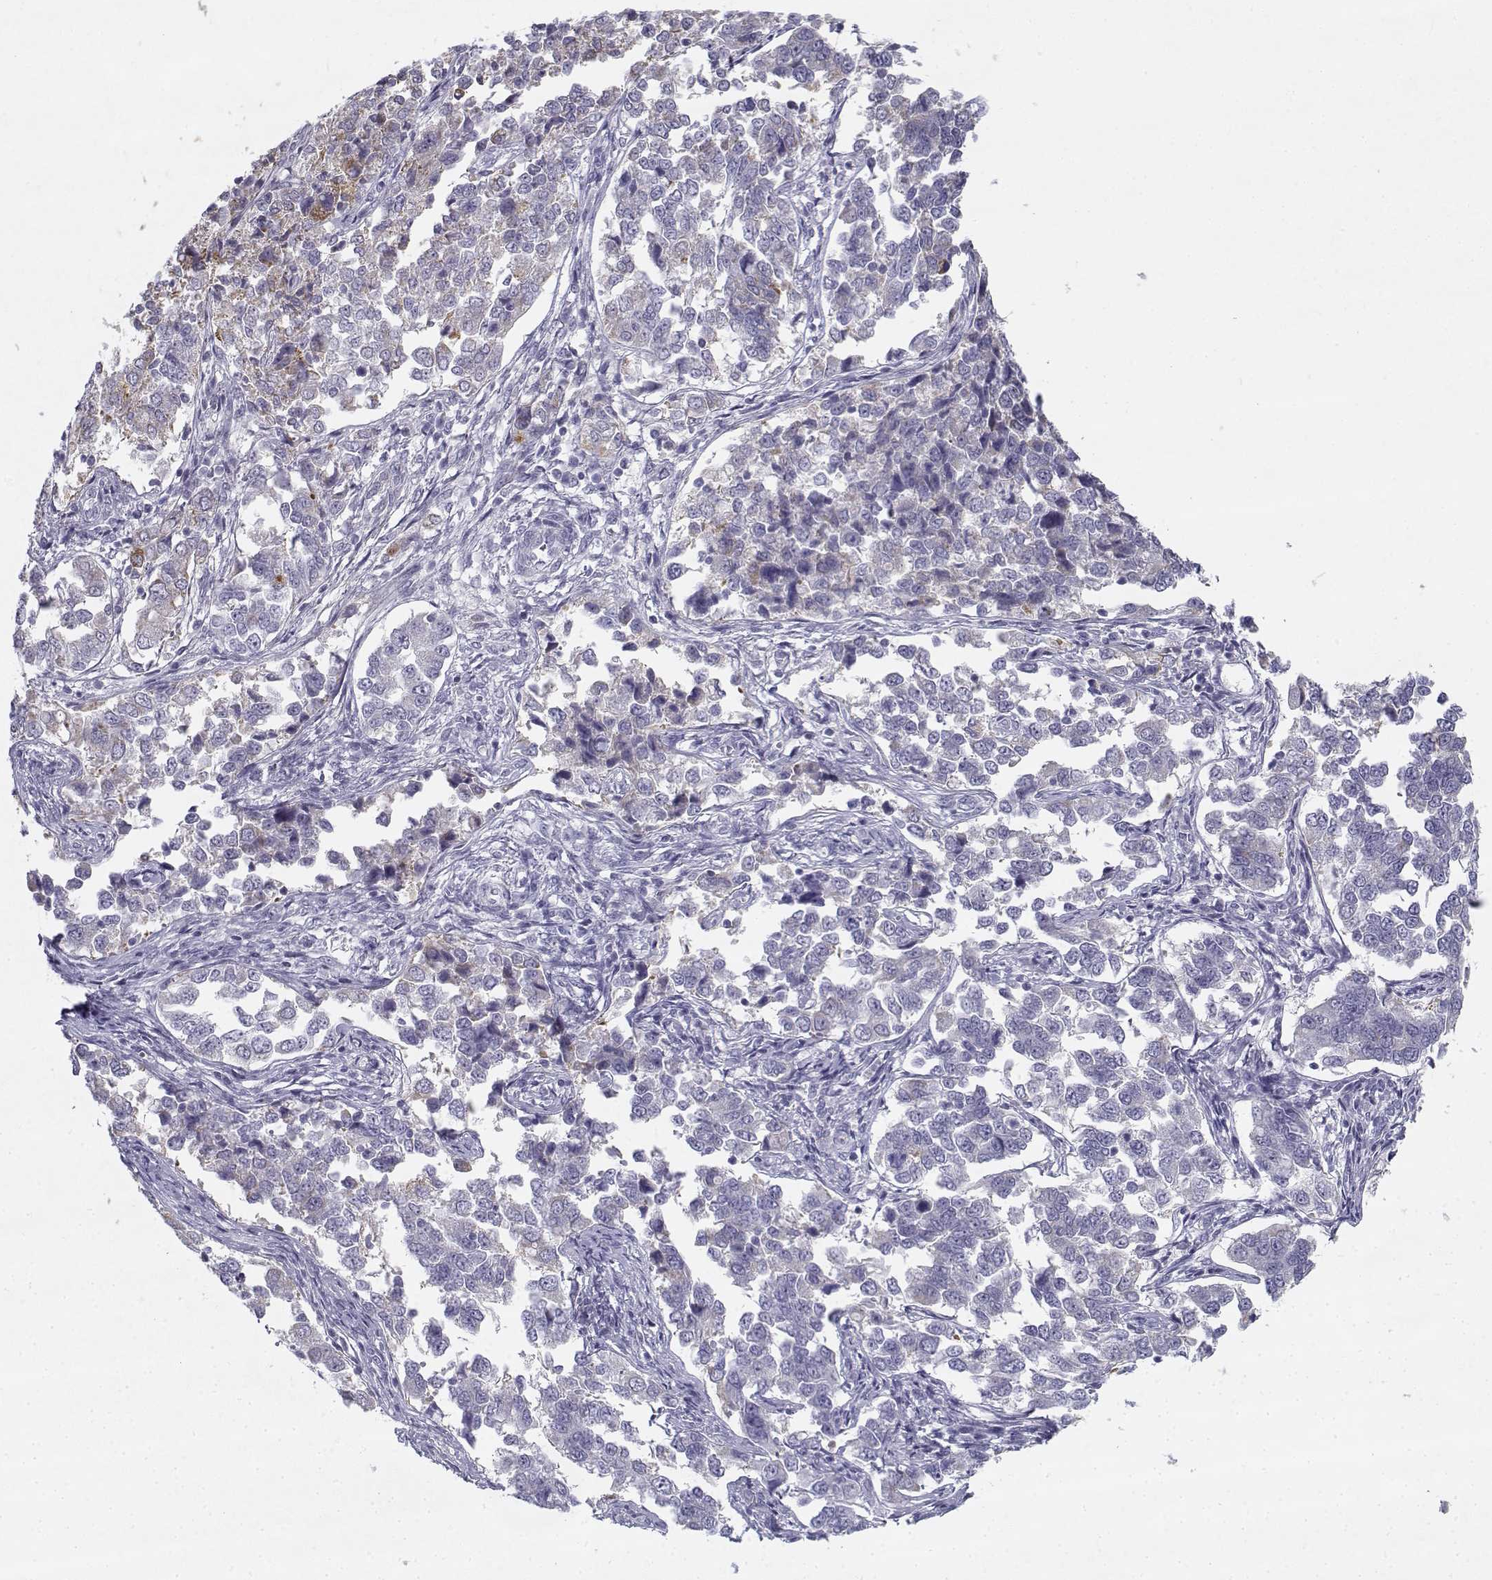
{"staining": {"intensity": "negative", "quantity": "none", "location": "none"}, "tissue": "endometrial cancer", "cell_type": "Tumor cells", "image_type": "cancer", "snomed": [{"axis": "morphology", "description": "Adenocarcinoma, NOS"}, {"axis": "topography", "description": "Endometrium"}], "caption": "The photomicrograph shows no significant expression in tumor cells of endometrial cancer (adenocarcinoma). (DAB (3,3'-diaminobenzidine) immunohistochemistry (IHC) visualized using brightfield microscopy, high magnification).", "gene": "CREB3L3", "patient": {"sex": "female", "age": 43}}